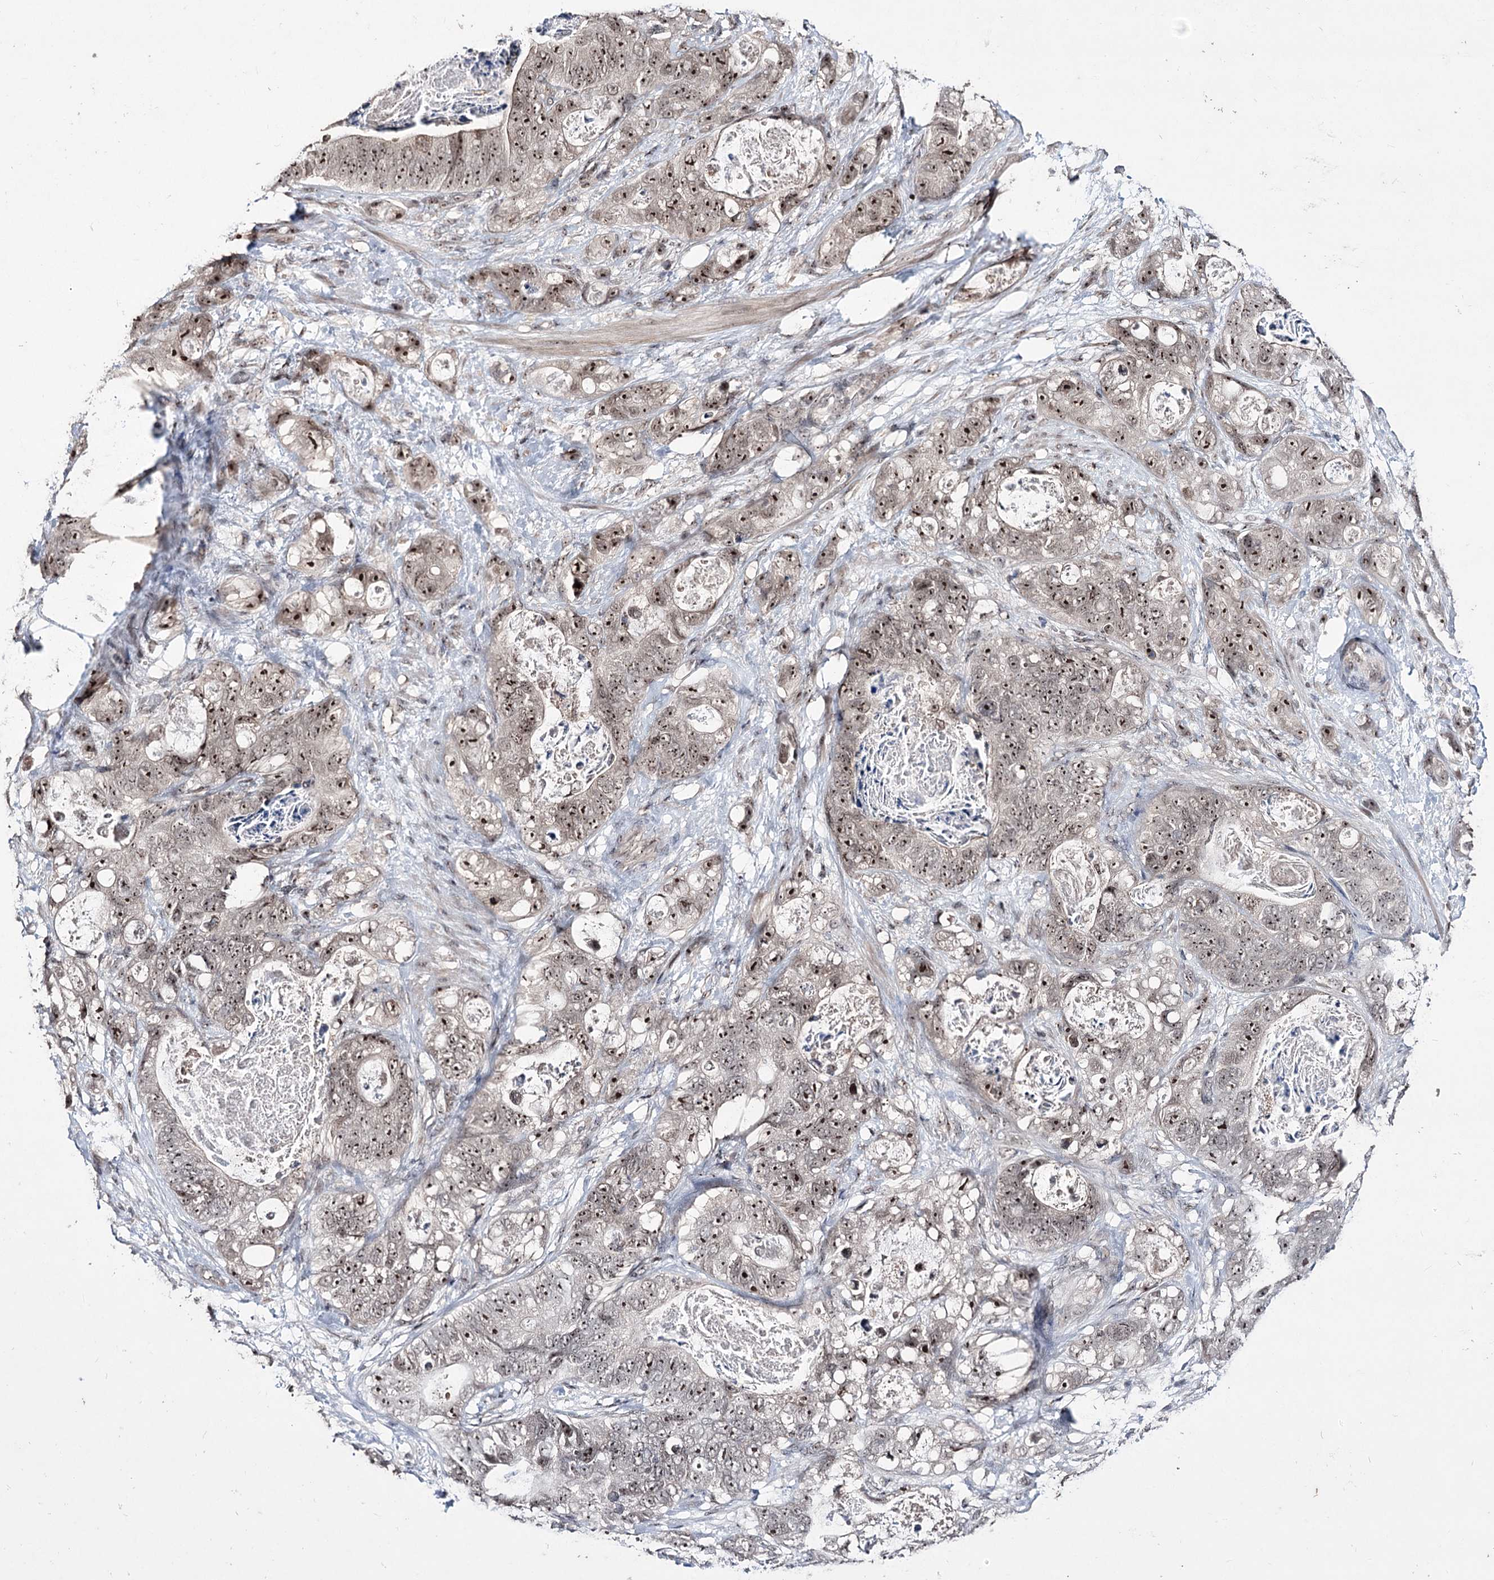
{"staining": {"intensity": "moderate", "quantity": ">75%", "location": "nuclear"}, "tissue": "stomach cancer", "cell_type": "Tumor cells", "image_type": "cancer", "snomed": [{"axis": "morphology", "description": "Normal tissue, NOS"}, {"axis": "morphology", "description": "Adenocarcinoma, NOS"}, {"axis": "topography", "description": "Stomach"}], "caption": "Stomach cancer (adenocarcinoma) stained with a protein marker demonstrates moderate staining in tumor cells.", "gene": "VGLL4", "patient": {"sex": "female", "age": 89}}